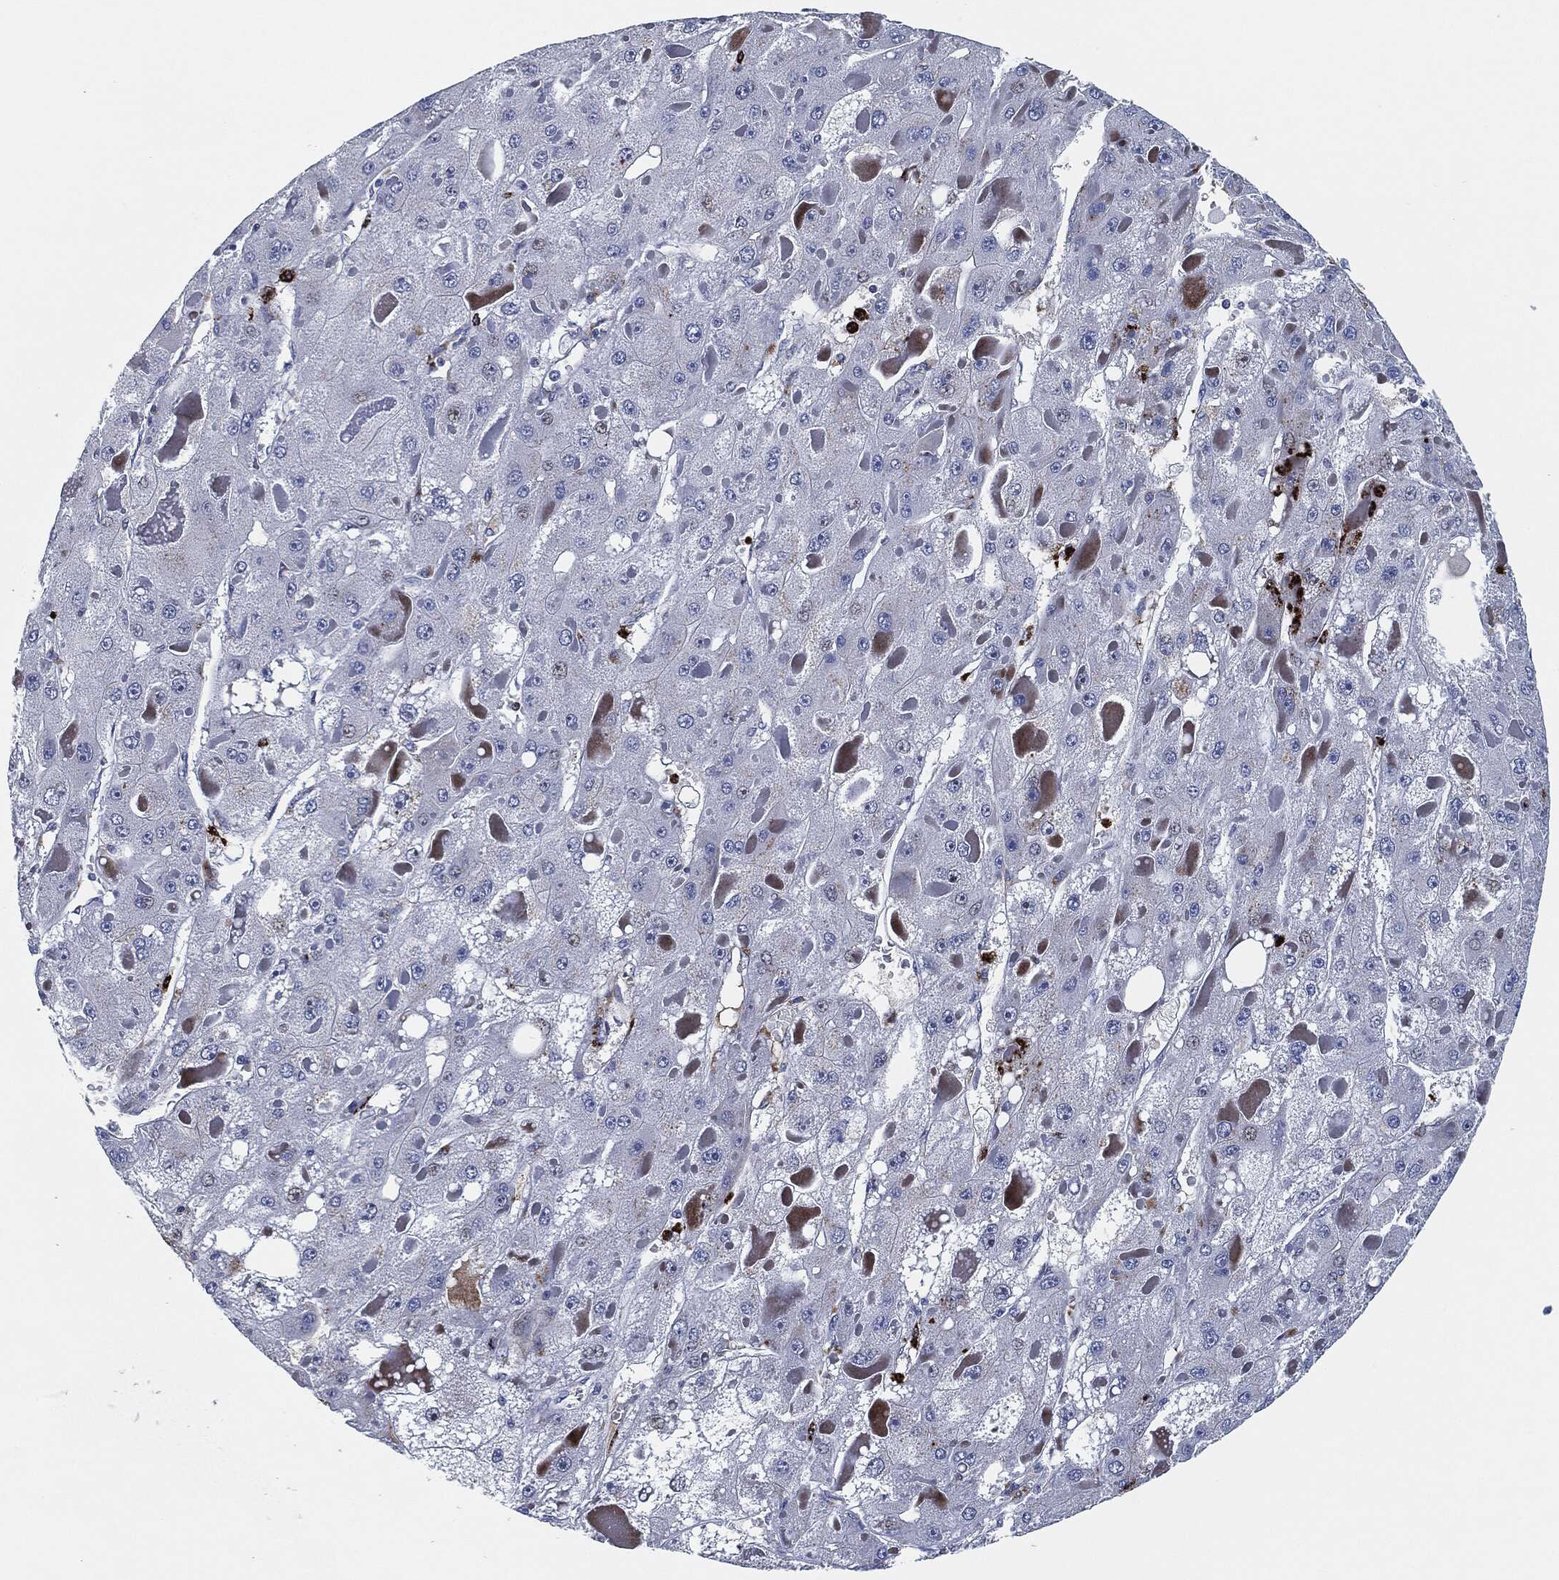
{"staining": {"intensity": "negative", "quantity": "none", "location": "none"}, "tissue": "liver cancer", "cell_type": "Tumor cells", "image_type": "cancer", "snomed": [{"axis": "morphology", "description": "Carcinoma, Hepatocellular, NOS"}, {"axis": "topography", "description": "Liver"}], "caption": "Liver cancer (hepatocellular carcinoma) was stained to show a protein in brown. There is no significant expression in tumor cells.", "gene": "MPO", "patient": {"sex": "female", "age": 73}}